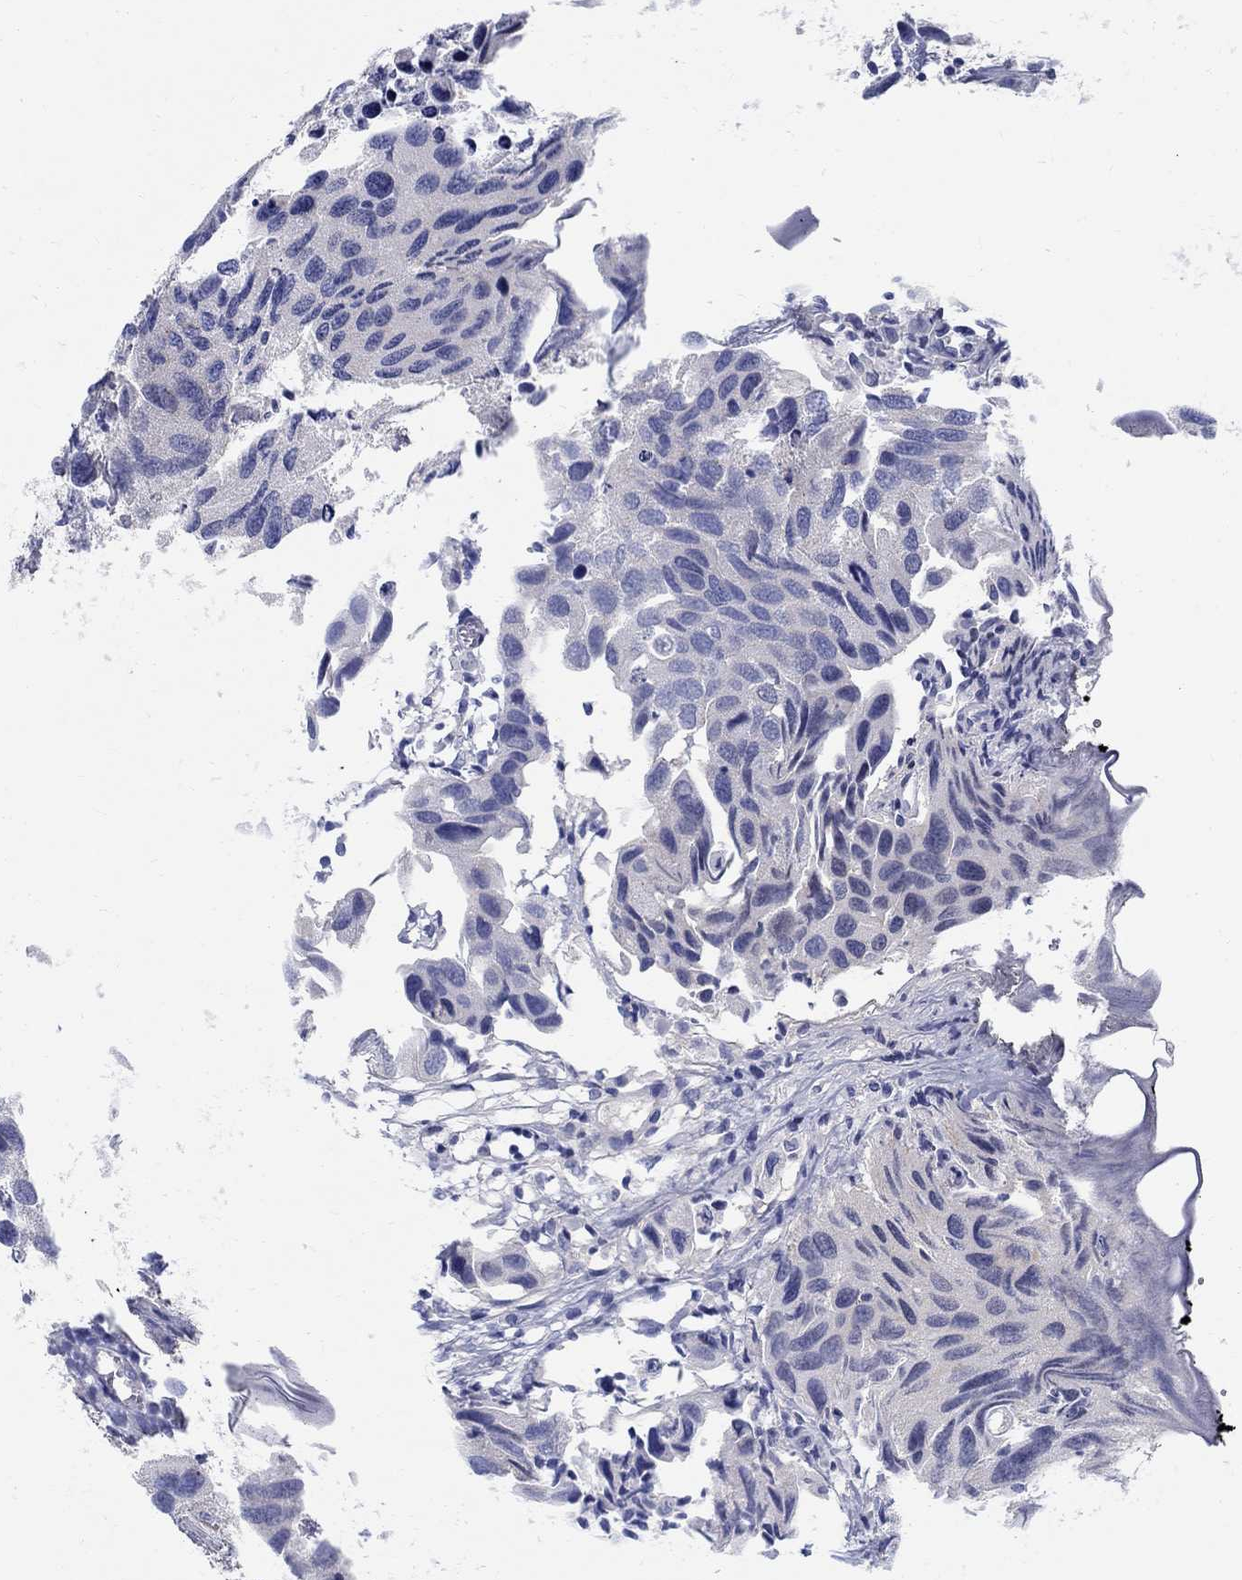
{"staining": {"intensity": "negative", "quantity": "none", "location": "none"}, "tissue": "urothelial cancer", "cell_type": "Tumor cells", "image_type": "cancer", "snomed": [{"axis": "morphology", "description": "Urothelial carcinoma, High grade"}, {"axis": "topography", "description": "Urinary bladder"}], "caption": "High-grade urothelial carcinoma was stained to show a protein in brown. There is no significant expression in tumor cells.", "gene": "SOX2", "patient": {"sex": "male", "age": 79}}